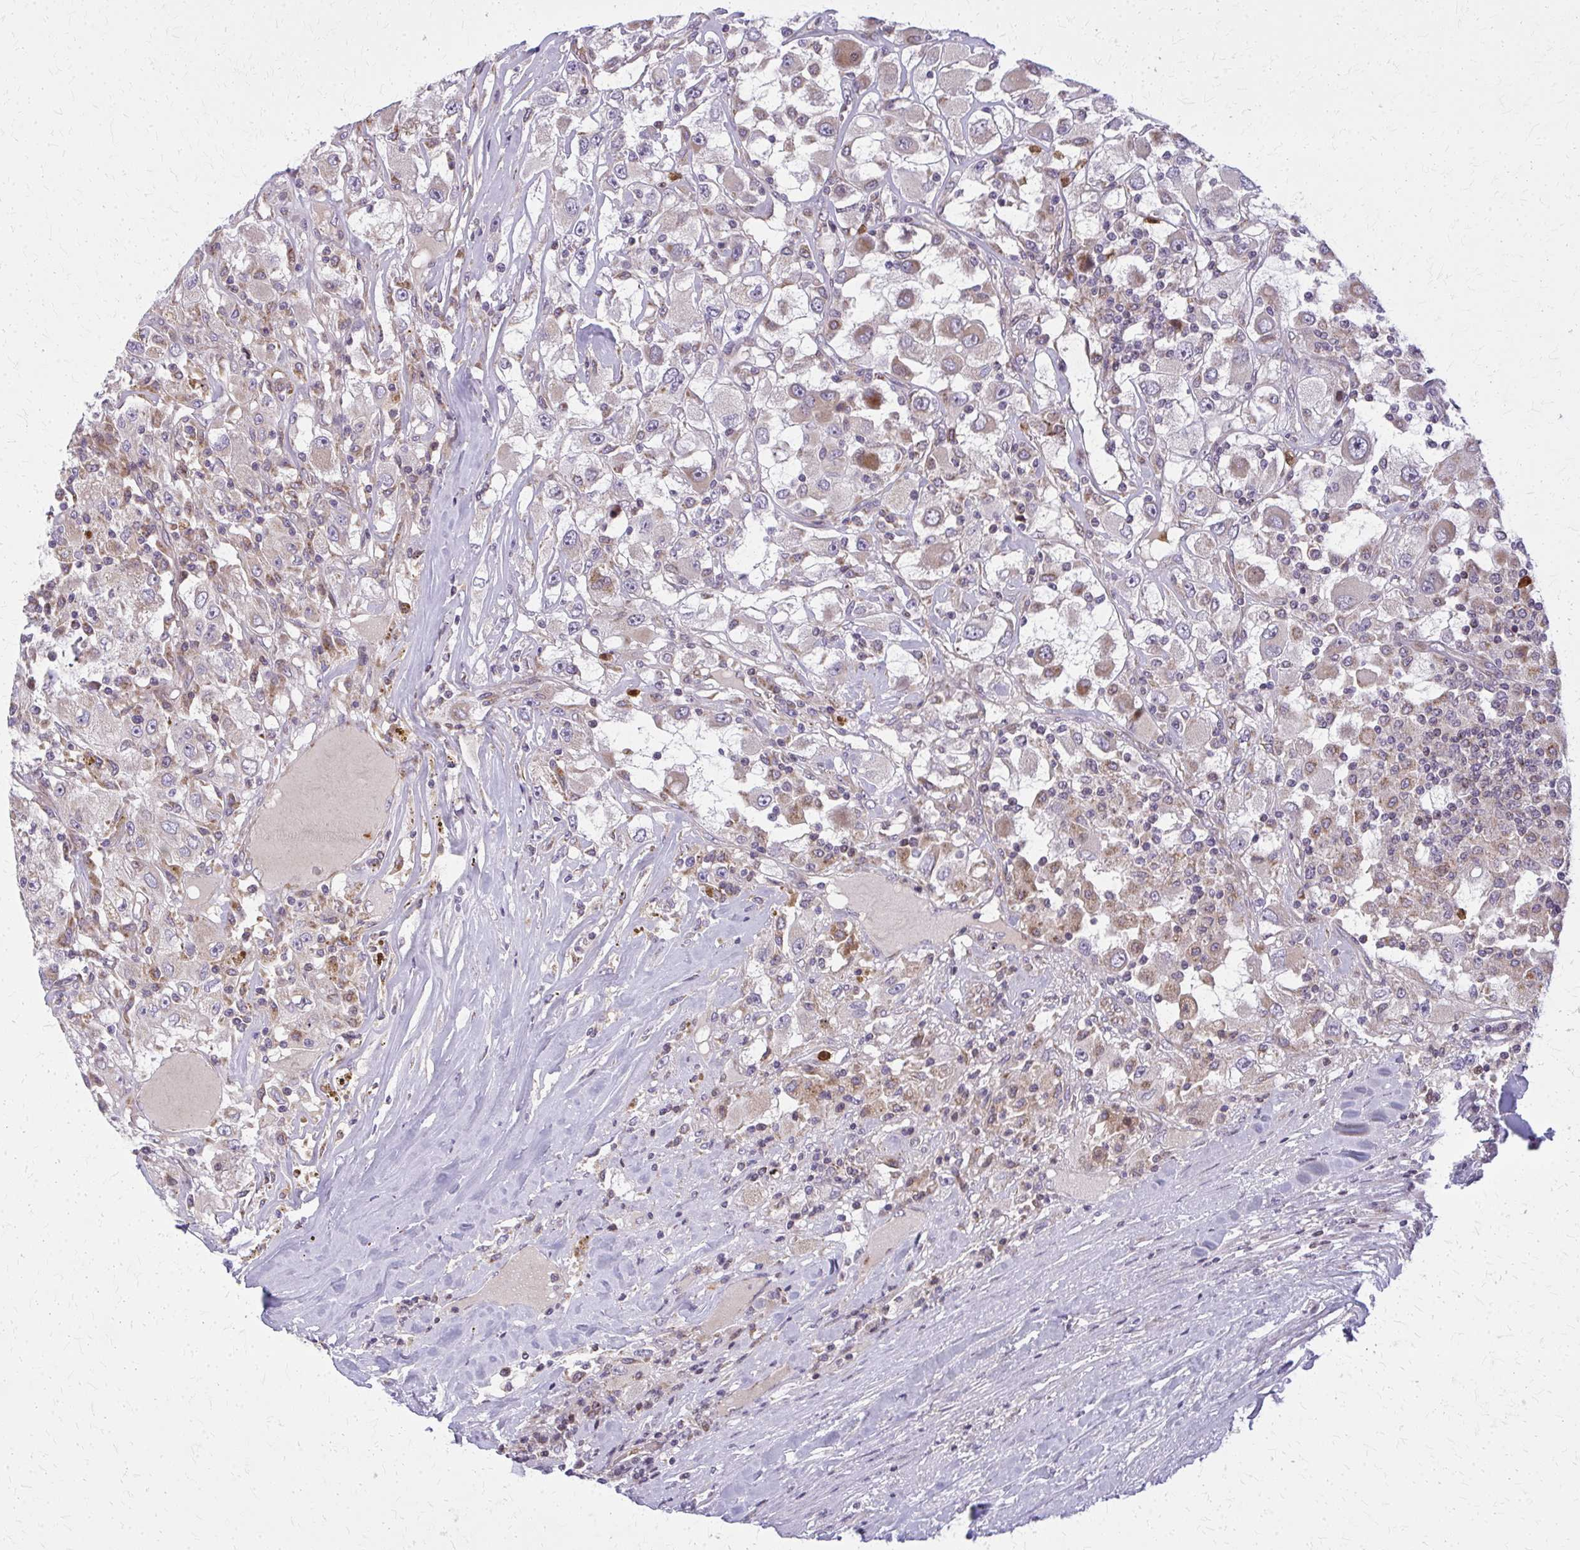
{"staining": {"intensity": "weak", "quantity": "<25%", "location": "cytoplasmic/membranous"}, "tissue": "renal cancer", "cell_type": "Tumor cells", "image_type": "cancer", "snomed": [{"axis": "morphology", "description": "Adenocarcinoma, NOS"}, {"axis": "topography", "description": "Kidney"}], "caption": "IHC of human renal adenocarcinoma displays no positivity in tumor cells. (DAB (3,3'-diaminobenzidine) IHC visualized using brightfield microscopy, high magnification).", "gene": "MCCC1", "patient": {"sex": "female", "age": 67}}